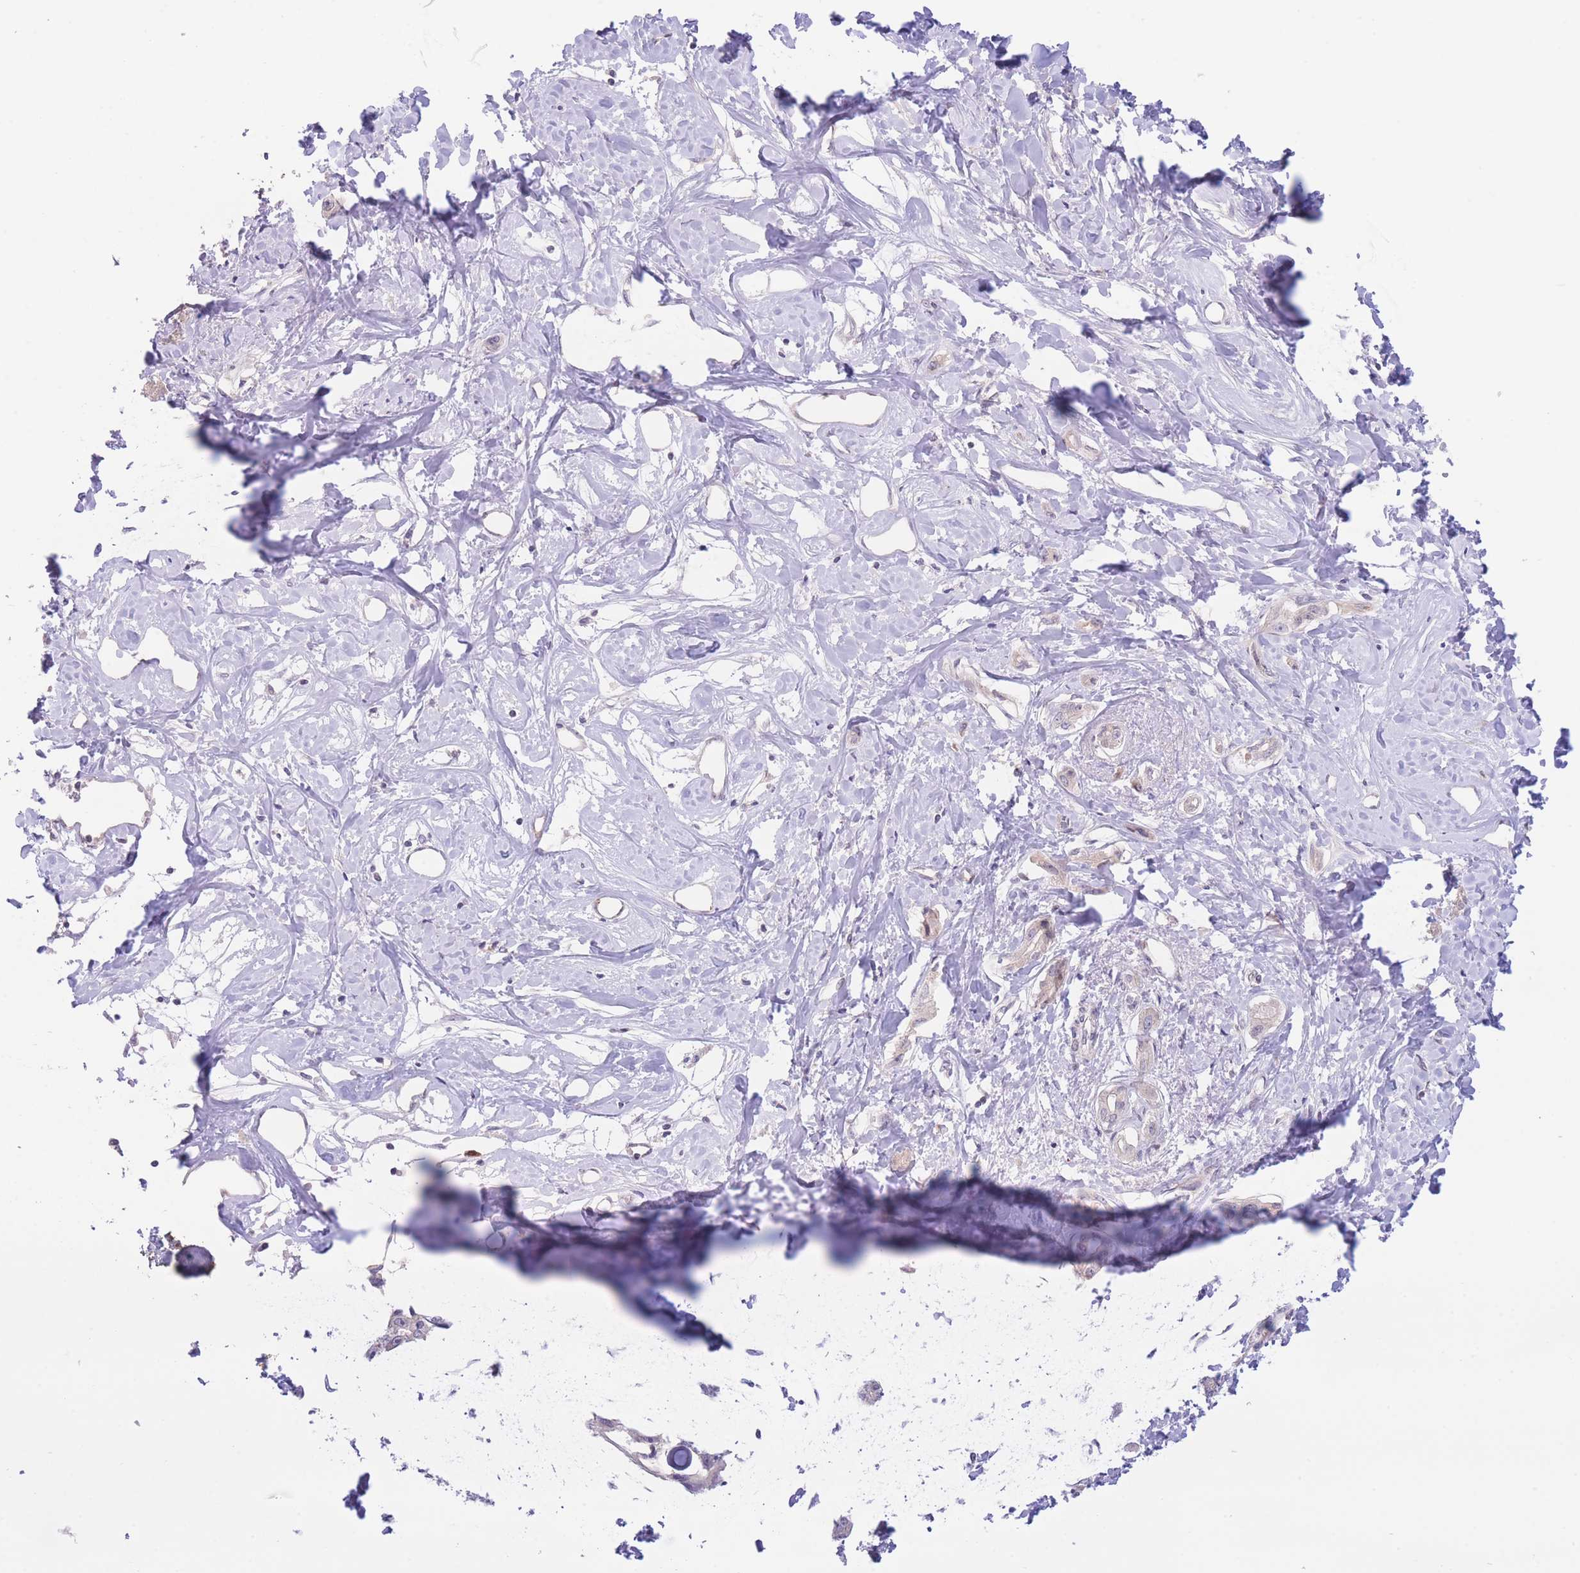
{"staining": {"intensity": "negative", "quantity": "none", "location": "none"}, "tissue": "liver cancer", "cell_type": "Tumor cells", "image_type": "cancer", "snomed": [{"axis": "morphology", "description": "Cholangiocarcinoma"}, {"axis": "topography", "description": "Liver"}], "caption": "There is no significant expression in tumor cells of liver cholangiocarcinoma. The staining was performed using DAB (3,3'-diaminobenzidine) to visualize the protein expression in brown, while the nuclei were stained in blue with hematoxylin (Magnification: 20x).", "gene": "CDC25B", "patient": {"sex": "male", "age": 59}}